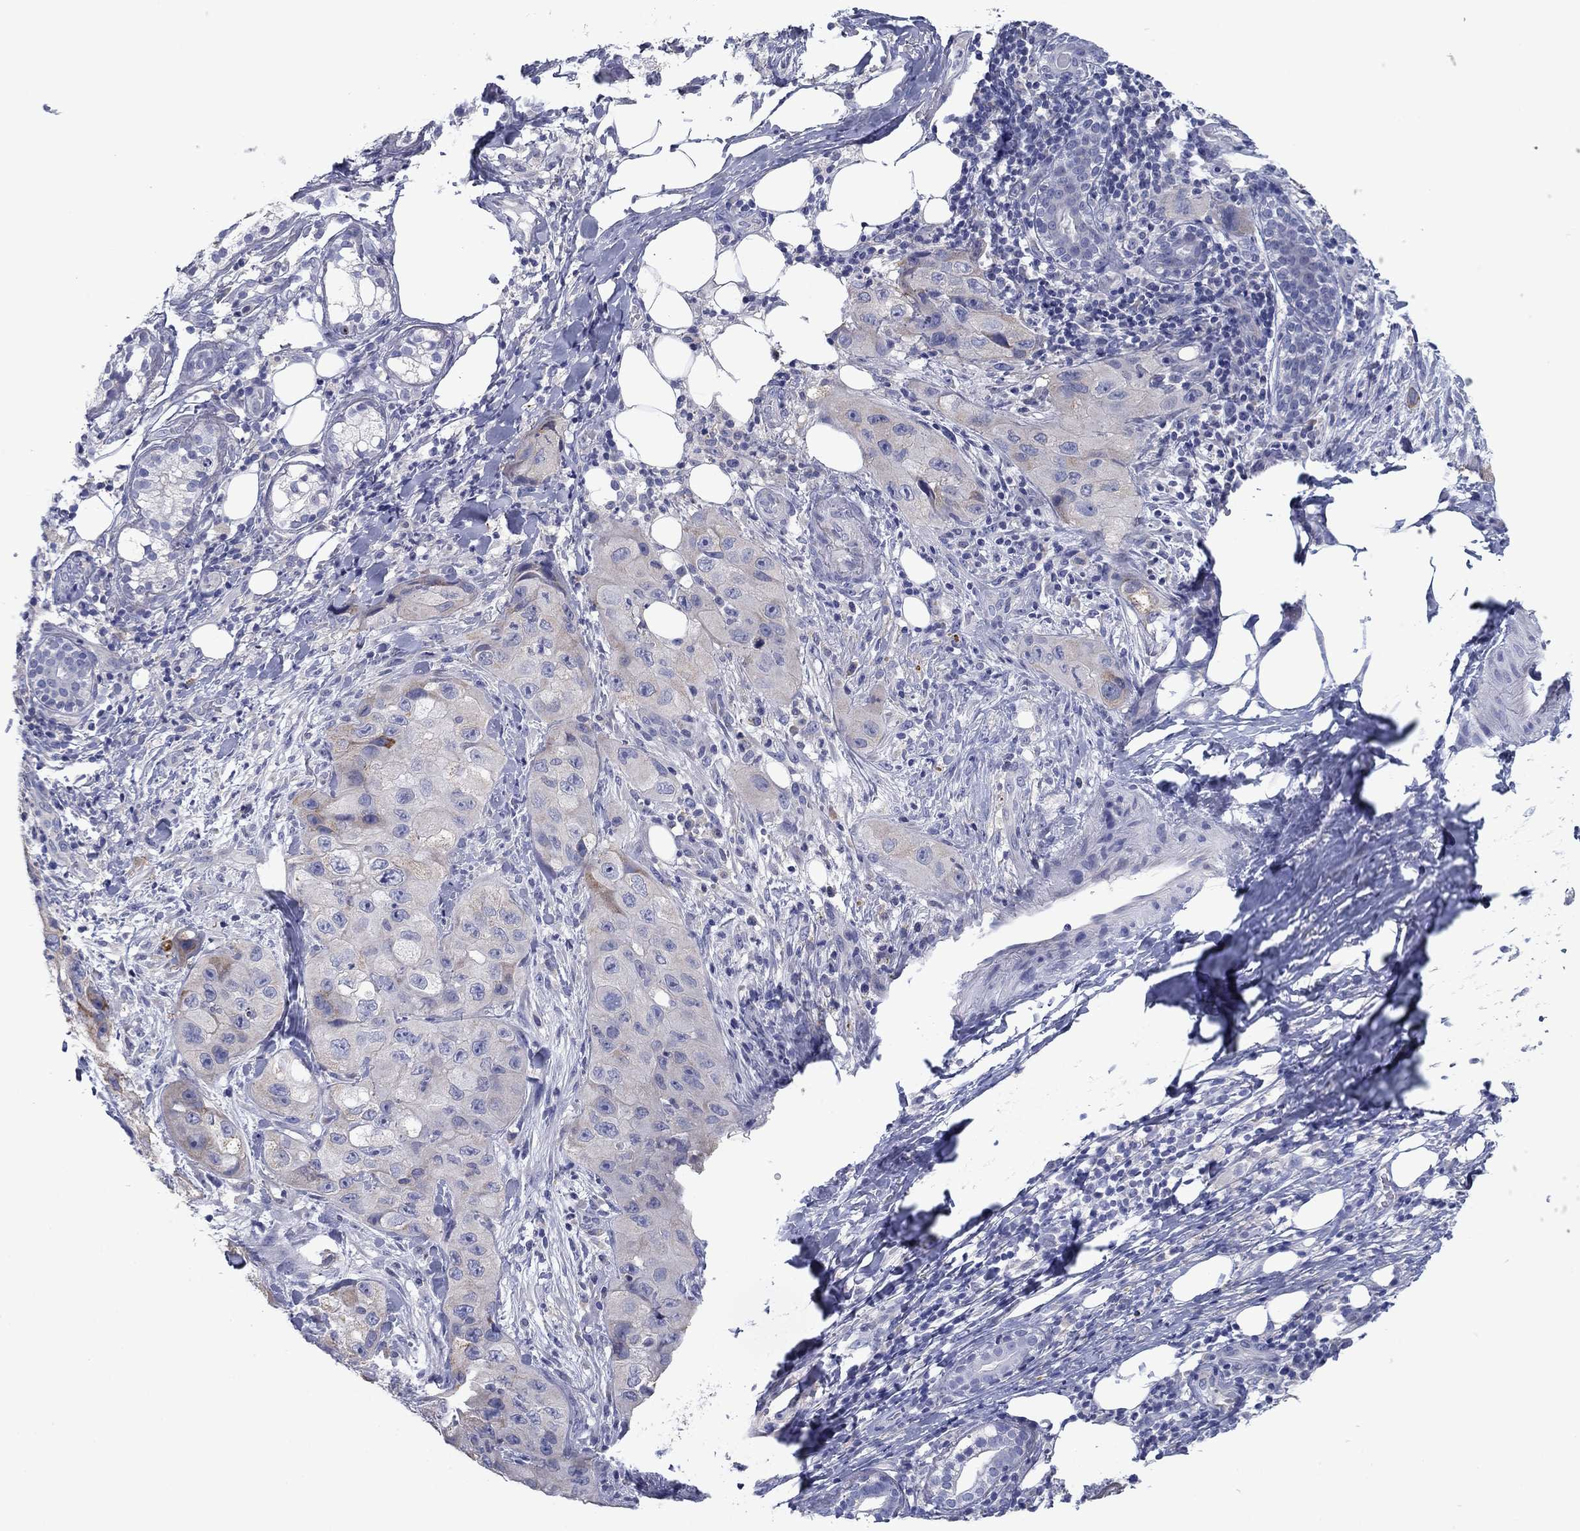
{"staining": {"intensity": "negative", "quantity": "none", "location": "none"}, "tissue": "skin cancer", "cell_type": "Tumor cells", "image_type": "cancer", "snomed": [{"axis": "morphology", "description": "Squamous cell carcinoma, NOS"}, {"axis": "topography", "description": "Skin"}, {"axis": "topography", "description": "Subcutis"}], "caption": "Skin cancer was stained to show a protein in brown. There is no significant expression in tumor cells. The staining was performed using DAB to visualize the protein expression in brown, while the nuclei were stained in blue with hematoxylin (Magnification: 20x).", "gene": "GRK7", "patient": {"sex": "male", "age": 73}}